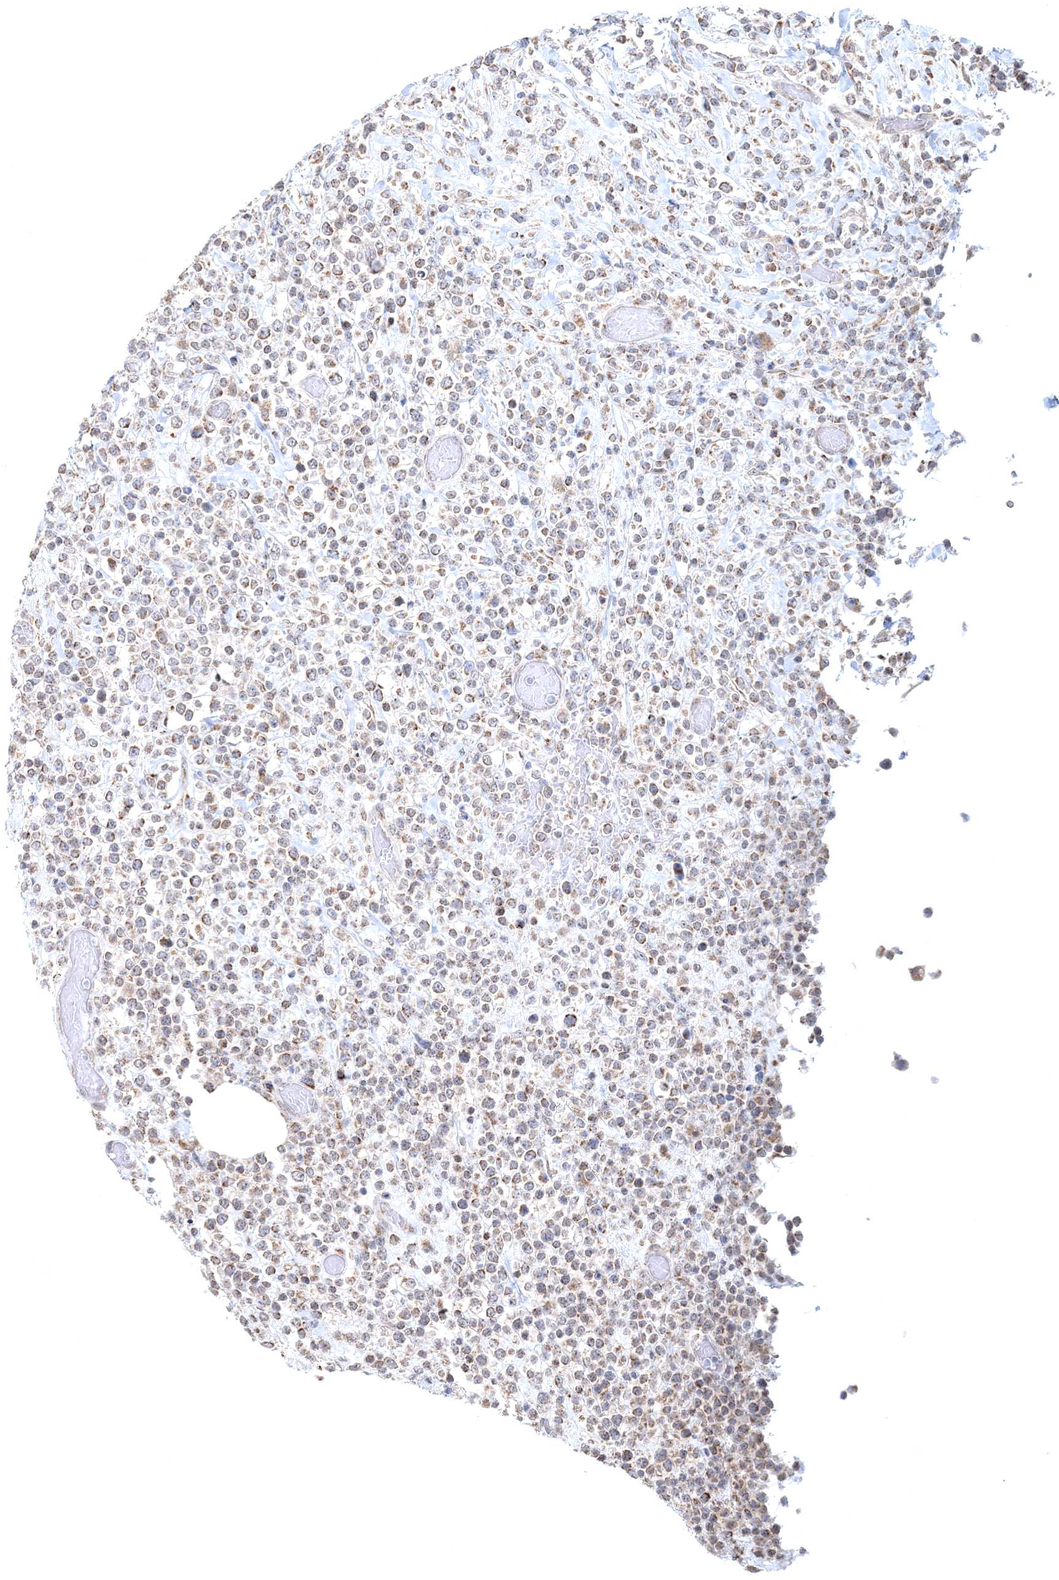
{"staining": {"intensity": "weak", "quantity": ">75%", "location": "cytoplasmic/membranous"}, "tissue": "lymphoma", "cell_type": "Tumor cells", "image_type": "cancer", "snomed": [{"axis": "morphology", "description": "Malignant lymphoma, non-Hodgkin's type, High grade"}, {"axis": "topography", "description": "Colon"}], "caption": "This is an image of immunohistochemistry (IHC) staining of malignant lymphoma, non-Hodgkin's type (high-grade), which shows weak positivity in the cytoplasmic/membranous of tumor cells.", "gene": "RNF150", "patient": {"sex": "female", "age": 53}}